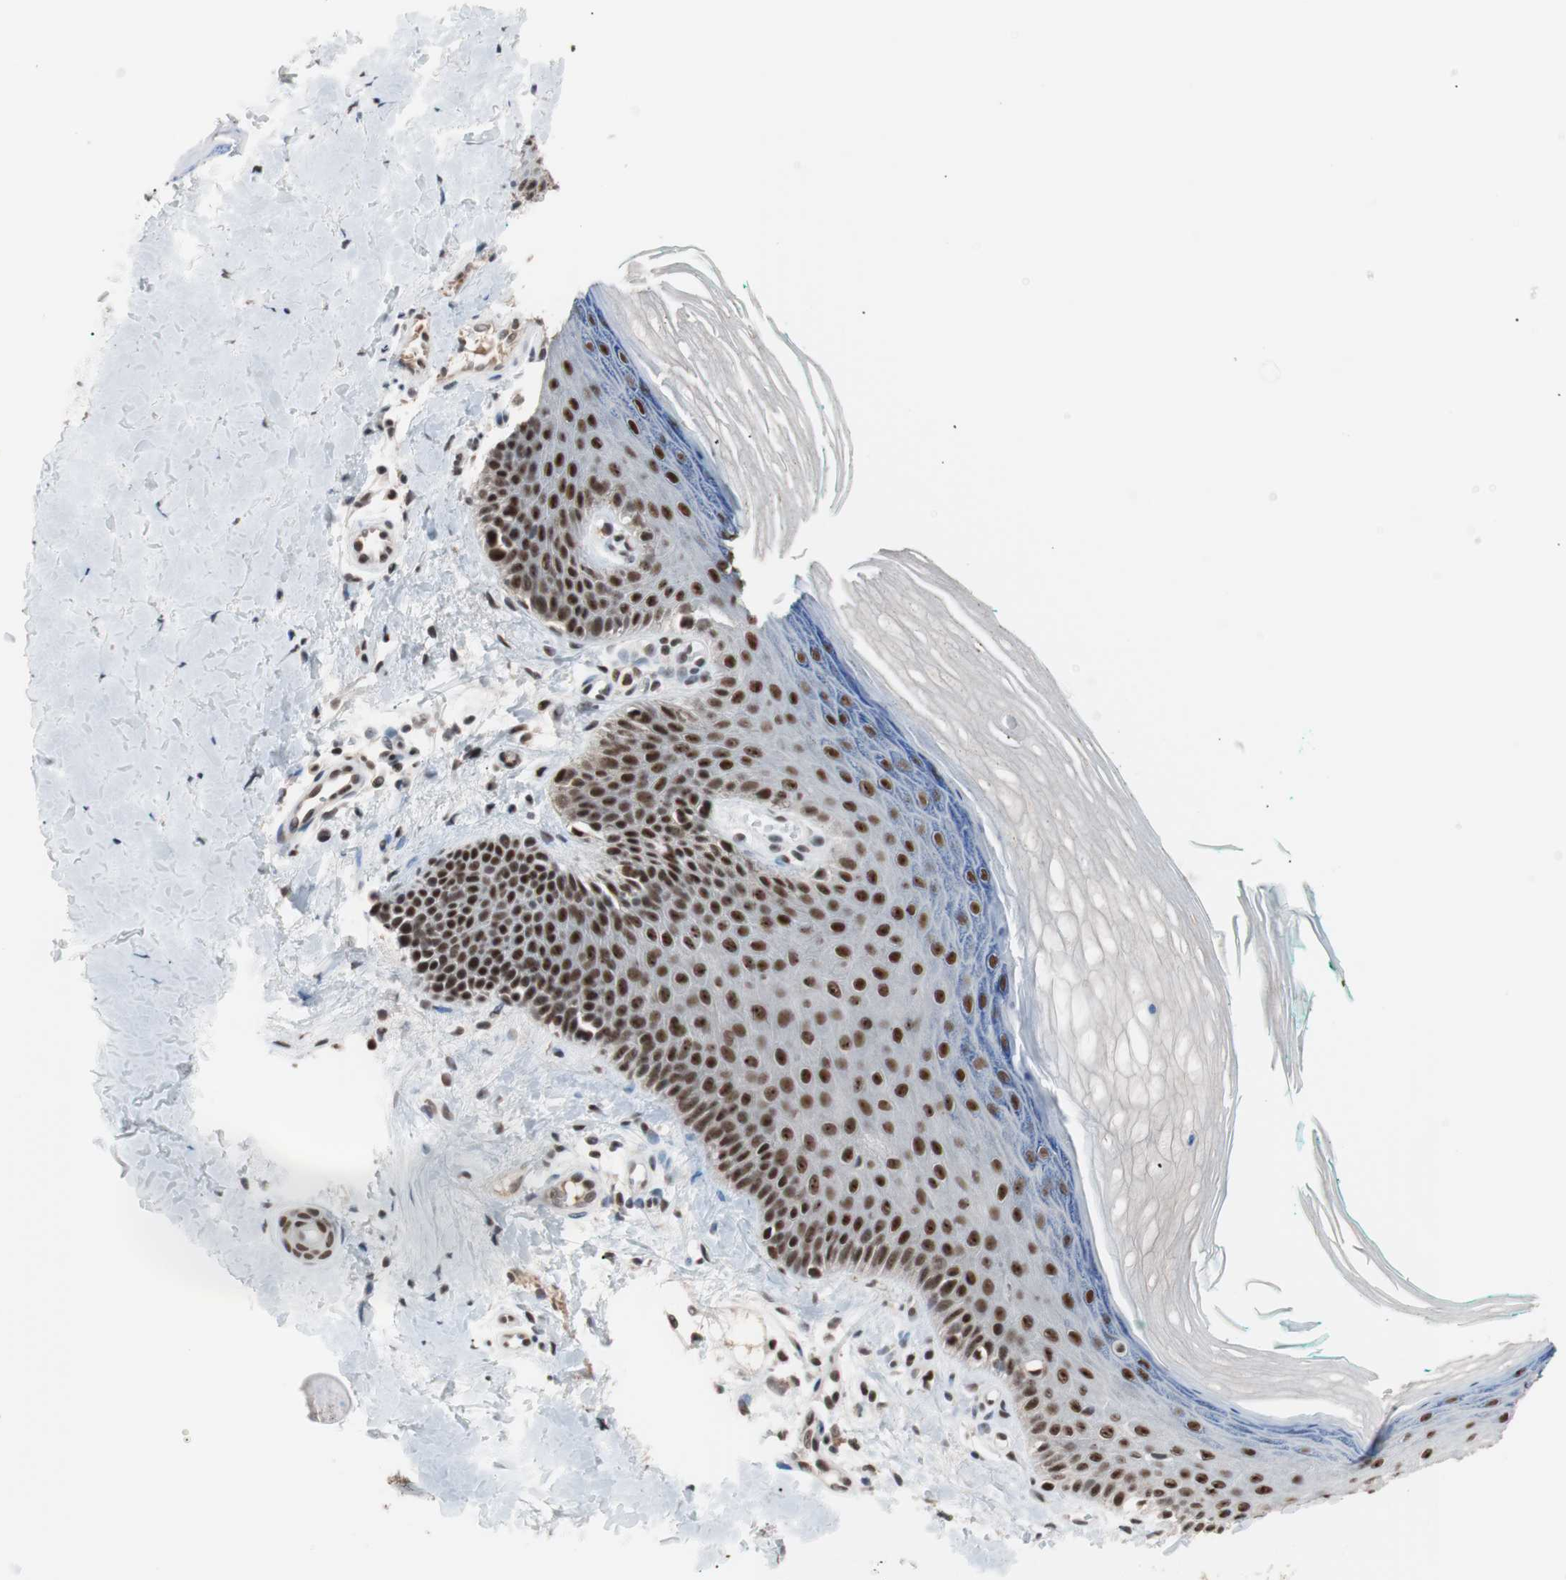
{"staining": {"intensity": "strong", "quantity": ">75%", "location": "nuclear"}, "tissue": "skin", "cell_type": "Fibroblasts", "image_type": "normal", "snomed": [{"axis": "morphology", "description": "Normal tissue, NOS"}, {"axis": "topography", "description": "Skin"}], "caption": "Protein positivity by immunohistochemistry (IHC) shows strong nuclear positivity in about >75% of fibroblasts in unremarkable skin. The protein is stained brown, and the nuclei are stained in blue (DAB (3,3'-diaminobenzidine) IHC with brightfield microscopy, high magnification).", "gene": "LIG3", "patient": {"sex": "male", "age": 26}}